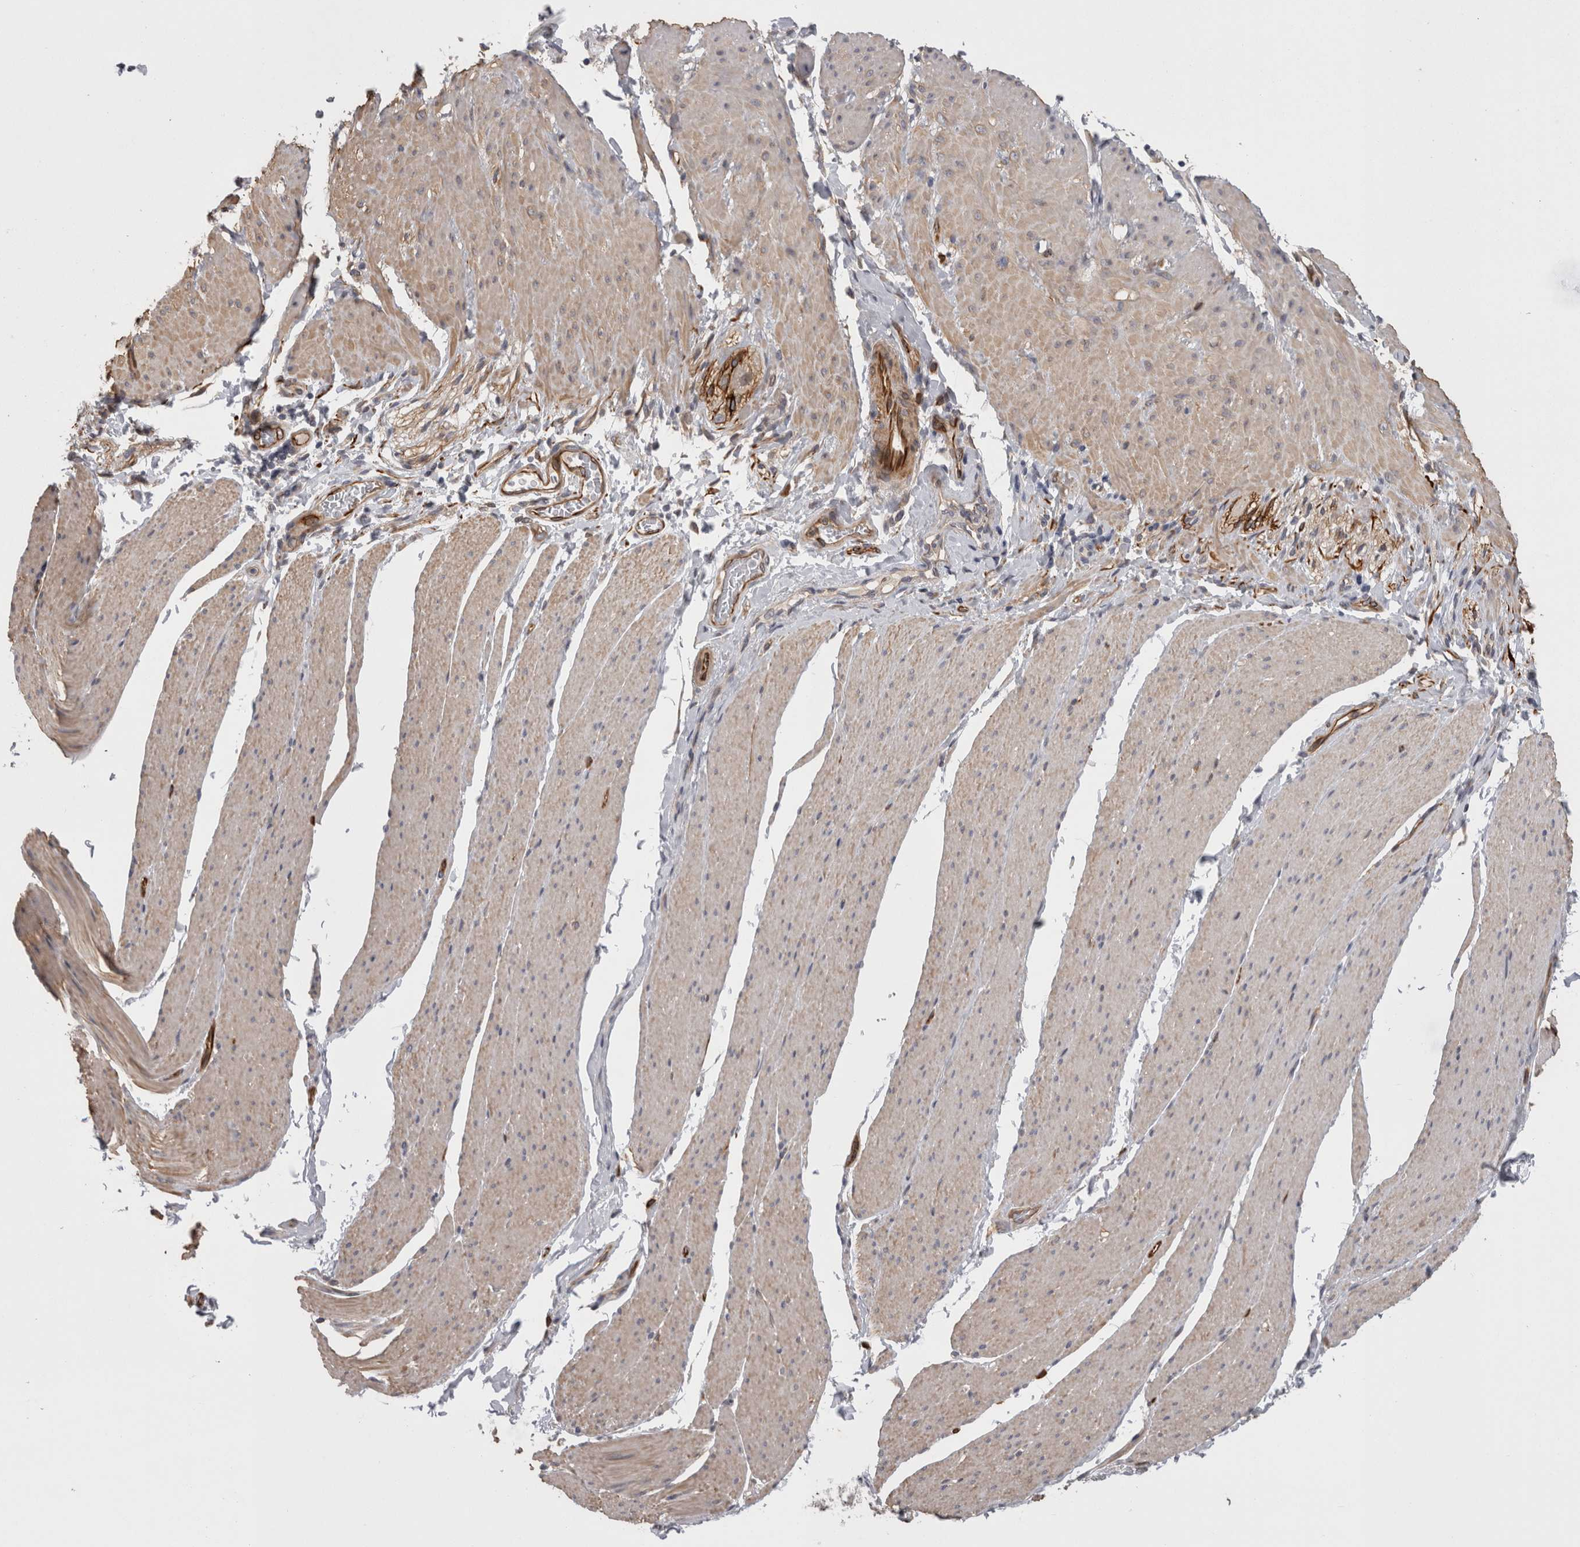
{"staining": {"intensity": "moderate", "quantity": "25%-75%", "location": "cytoplasmic/membranous"}, "tissue": "smooth muscle", "cell_type": "Smooth muscle cells", "image_type": "normal", "snomed": [{"axis": "morphology", "description": "Normal tissue, NOS"}, {"axis": "topography", "description": "Smooth muscle"}, {"axis": "topography", "description": "Small intestine"}], "caption": "Protein expression analysis of normal smooth muscle reveals moderate cytoplasmic/membranous positivity in approximately 25%-75% of smooth muscle cells. Ihc stains the protein of interest in brown and the nuclei are stained blue.", "gene": "RMDN1", "patient": {"sex": "female", "age": 84}}